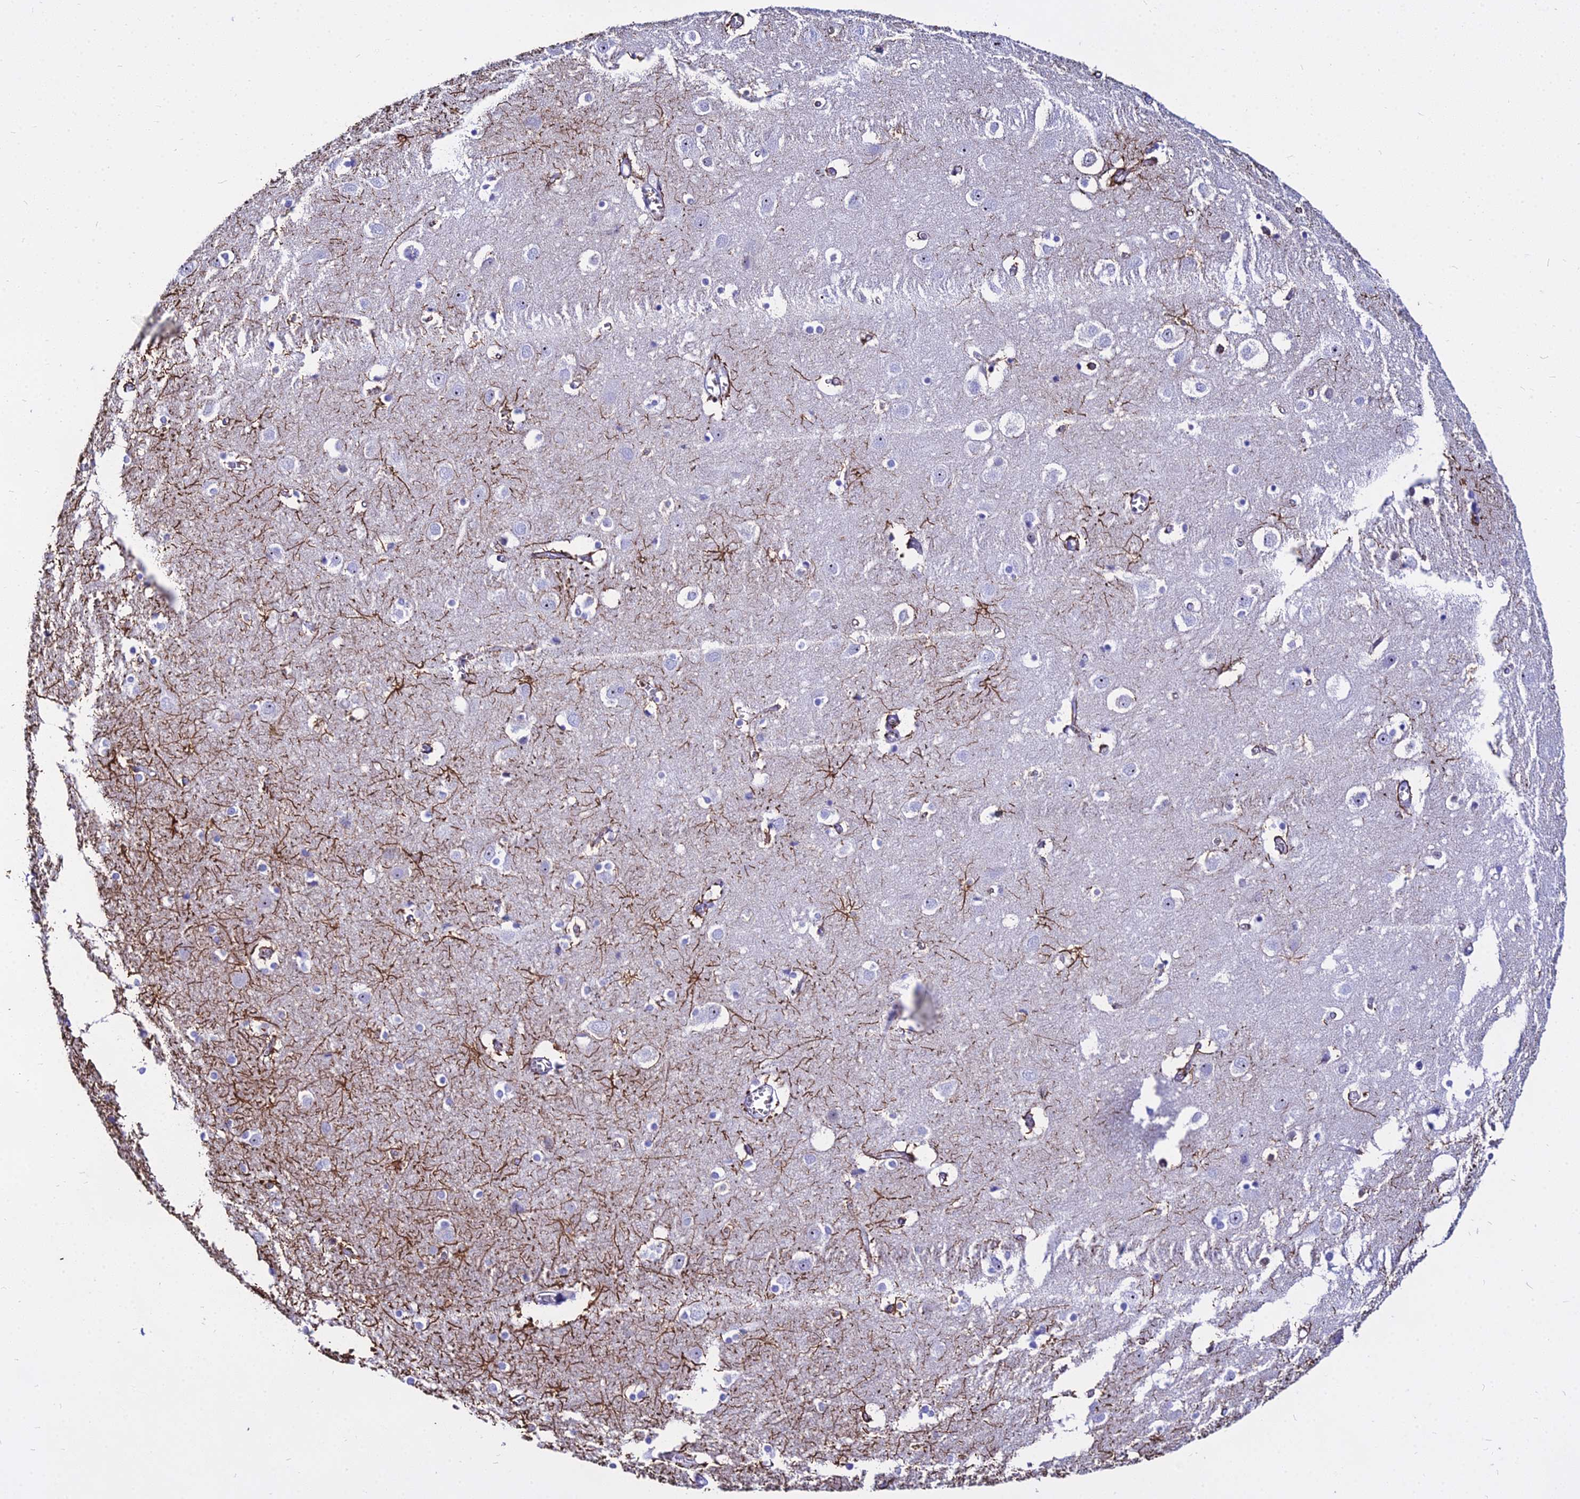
{"staining": {"intensity": "negative", "quantity": "none", "location": "none"}, "tissue": "cerebral cortex", "cell_type": "Endothelial cells", "image_type": "normal", "snomed": [{"axis": "morphology", "description": "Normal tissue, NOS"}, {"axis": "topography", "description": "Cerebral cortex"}], "caption": "Cerebral cortex stained for a protein using IHC exhibits no expression endothelial cells.", "gene": "DLX1", "patient": {"sex": "male", "age": 54}}